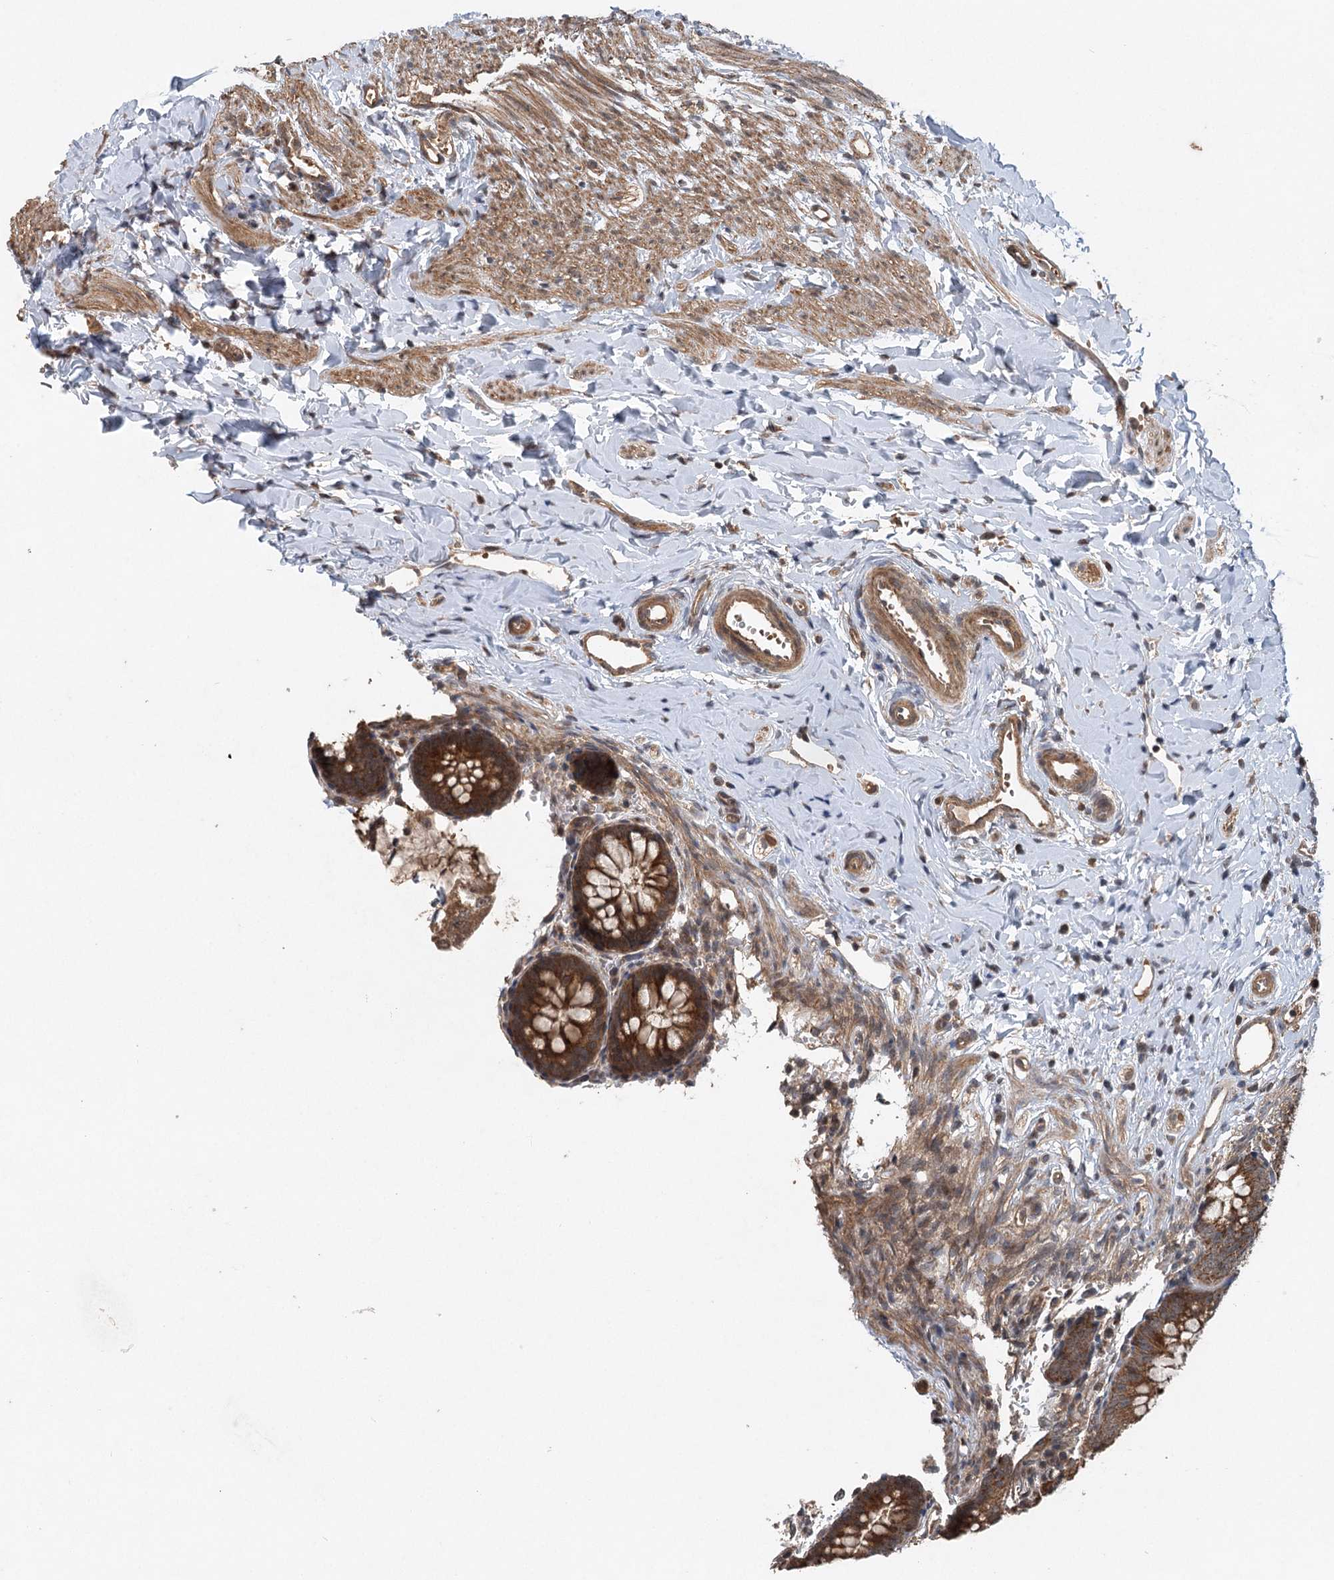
{"staining": {"intensity": "strong", "quantity": ">75%", "location": "cytoplasmic/membranous"}, "tissue": "appendix", "cell_type": "Glandular cells", "image_type": "normal", "snomed": [{"axis": "morphology", "description": "Normal tissue, NOS"}, {"axis": "topography", "description": "Appendix"}], "caption": "Glandular cells reveal strong cytoplasmic/membranous positivity in approximately >75% of cells in benign appendix.", "gene": "INSIG2", "patient": {"sex": "male", "age": 1}}